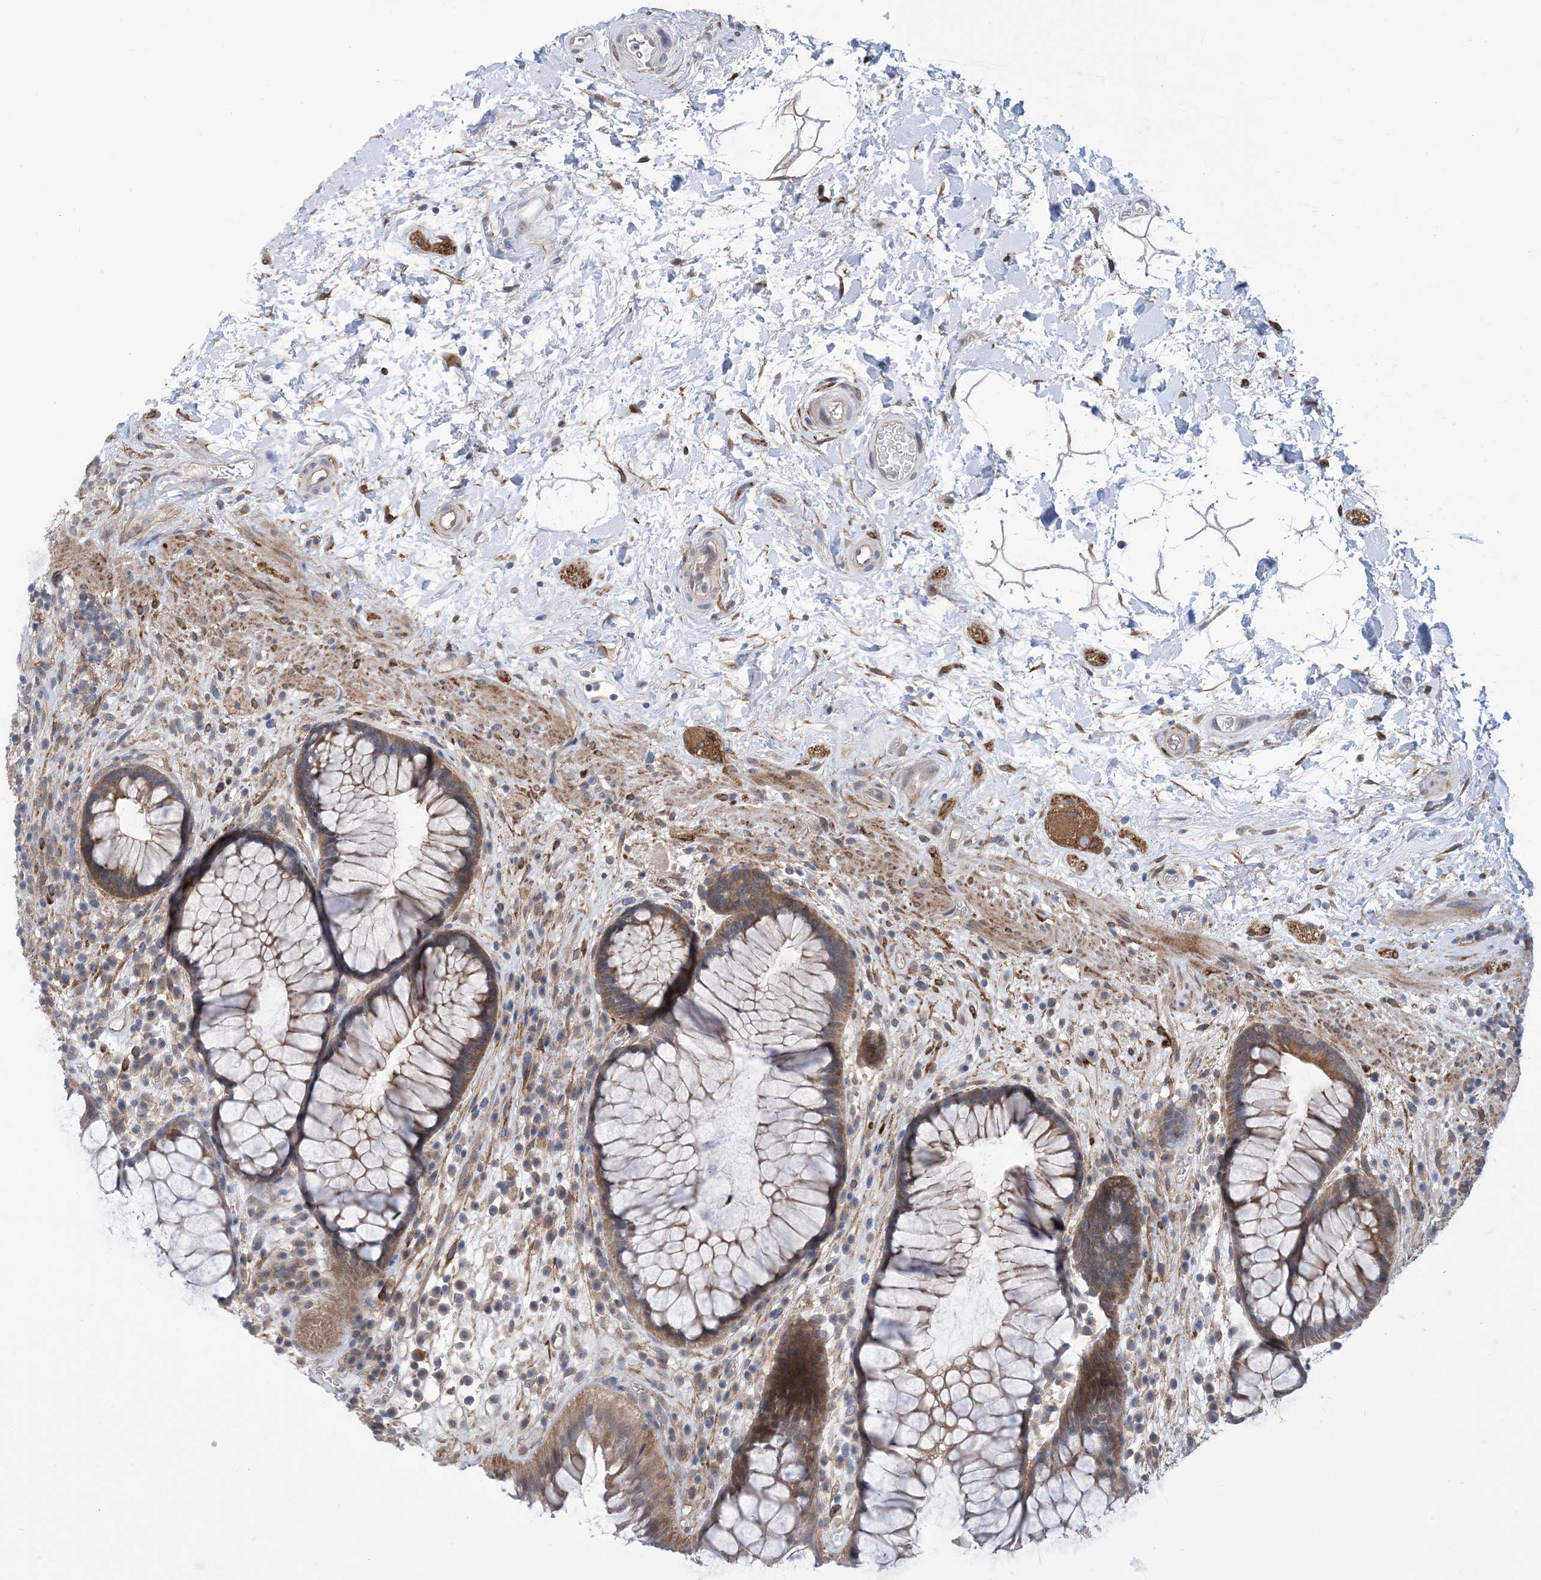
{"staining": {"intensity": "moderate", "quantity": ">75%", "location": "cytoplasmic/membranous"}, "tissue": "rectum", "cell_type": "Glandular cells", "image_type": "normal", "snomed": [{"axis": "morphology", "description": "Normal tissue, NOS"}, {"axis": "topography", "description": "Rectum"}], "caption": "This image shows normal rectum stained with IHC to label a protein in brown. The cytoplasmic/membranous of glandular cells show moderate positivity for the protein. Nuclei are counter-stained blue.", "gene": "EHBP1", "patient": {"sex": "male", "age": 51}}